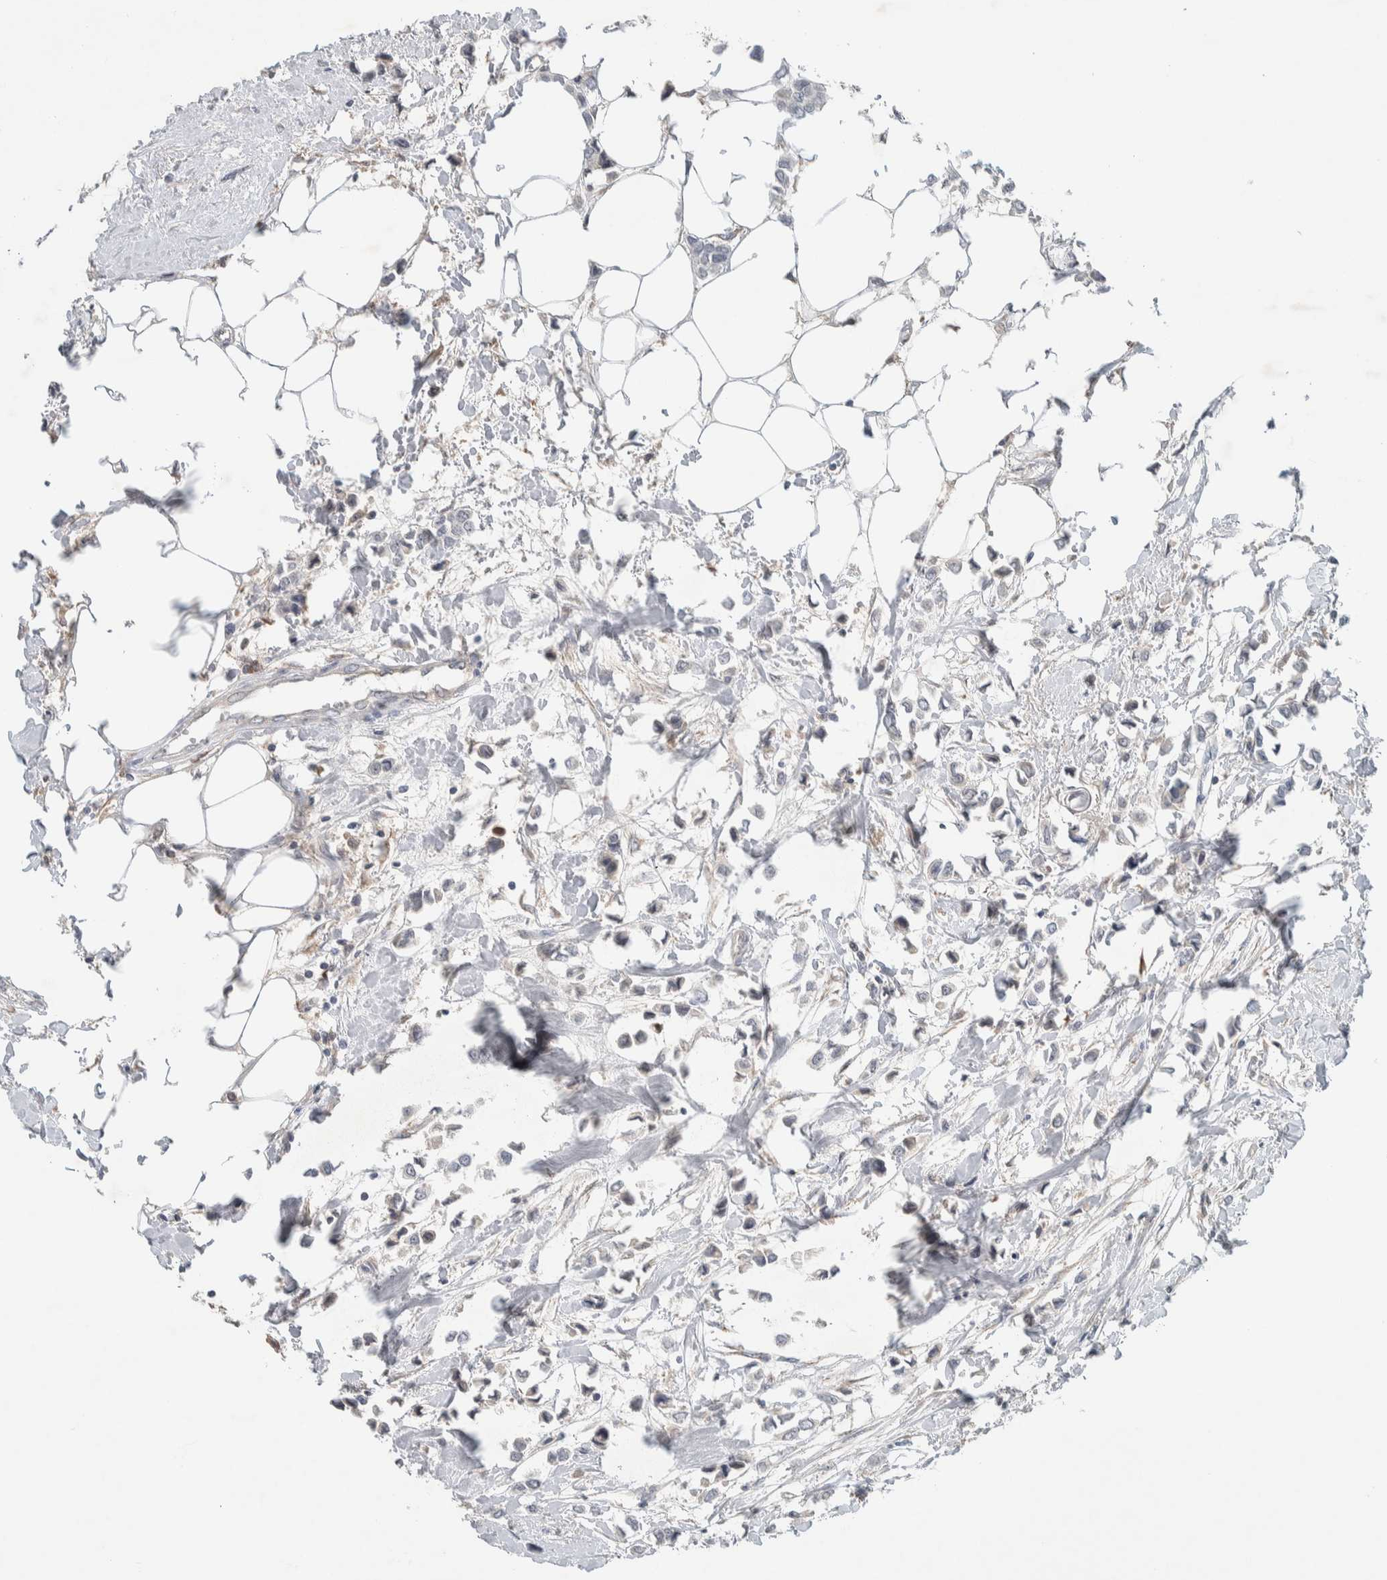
{"staining": {"intensity": "negative", "quantity": "none", "location": "none"}, "tissue": "breast cancer", "cell_type": "Tumor cells", "image_type": "cancer", "snomed": [{"axis": "morphology", "description": "Lobular carcinoma"}, {"axis": "topography", "description": "Breast"}], "caption": "High magnification brightfield microscopy of breast cancer (lobular carcinoma) stained with DAB (brown) and counterstained with hematoxylin (blue): tumor cells show no significant positivity. Nuclei are stained in blue.", "gene": "DEPTOR", "patient": {"sex": "female", "age": 51}}